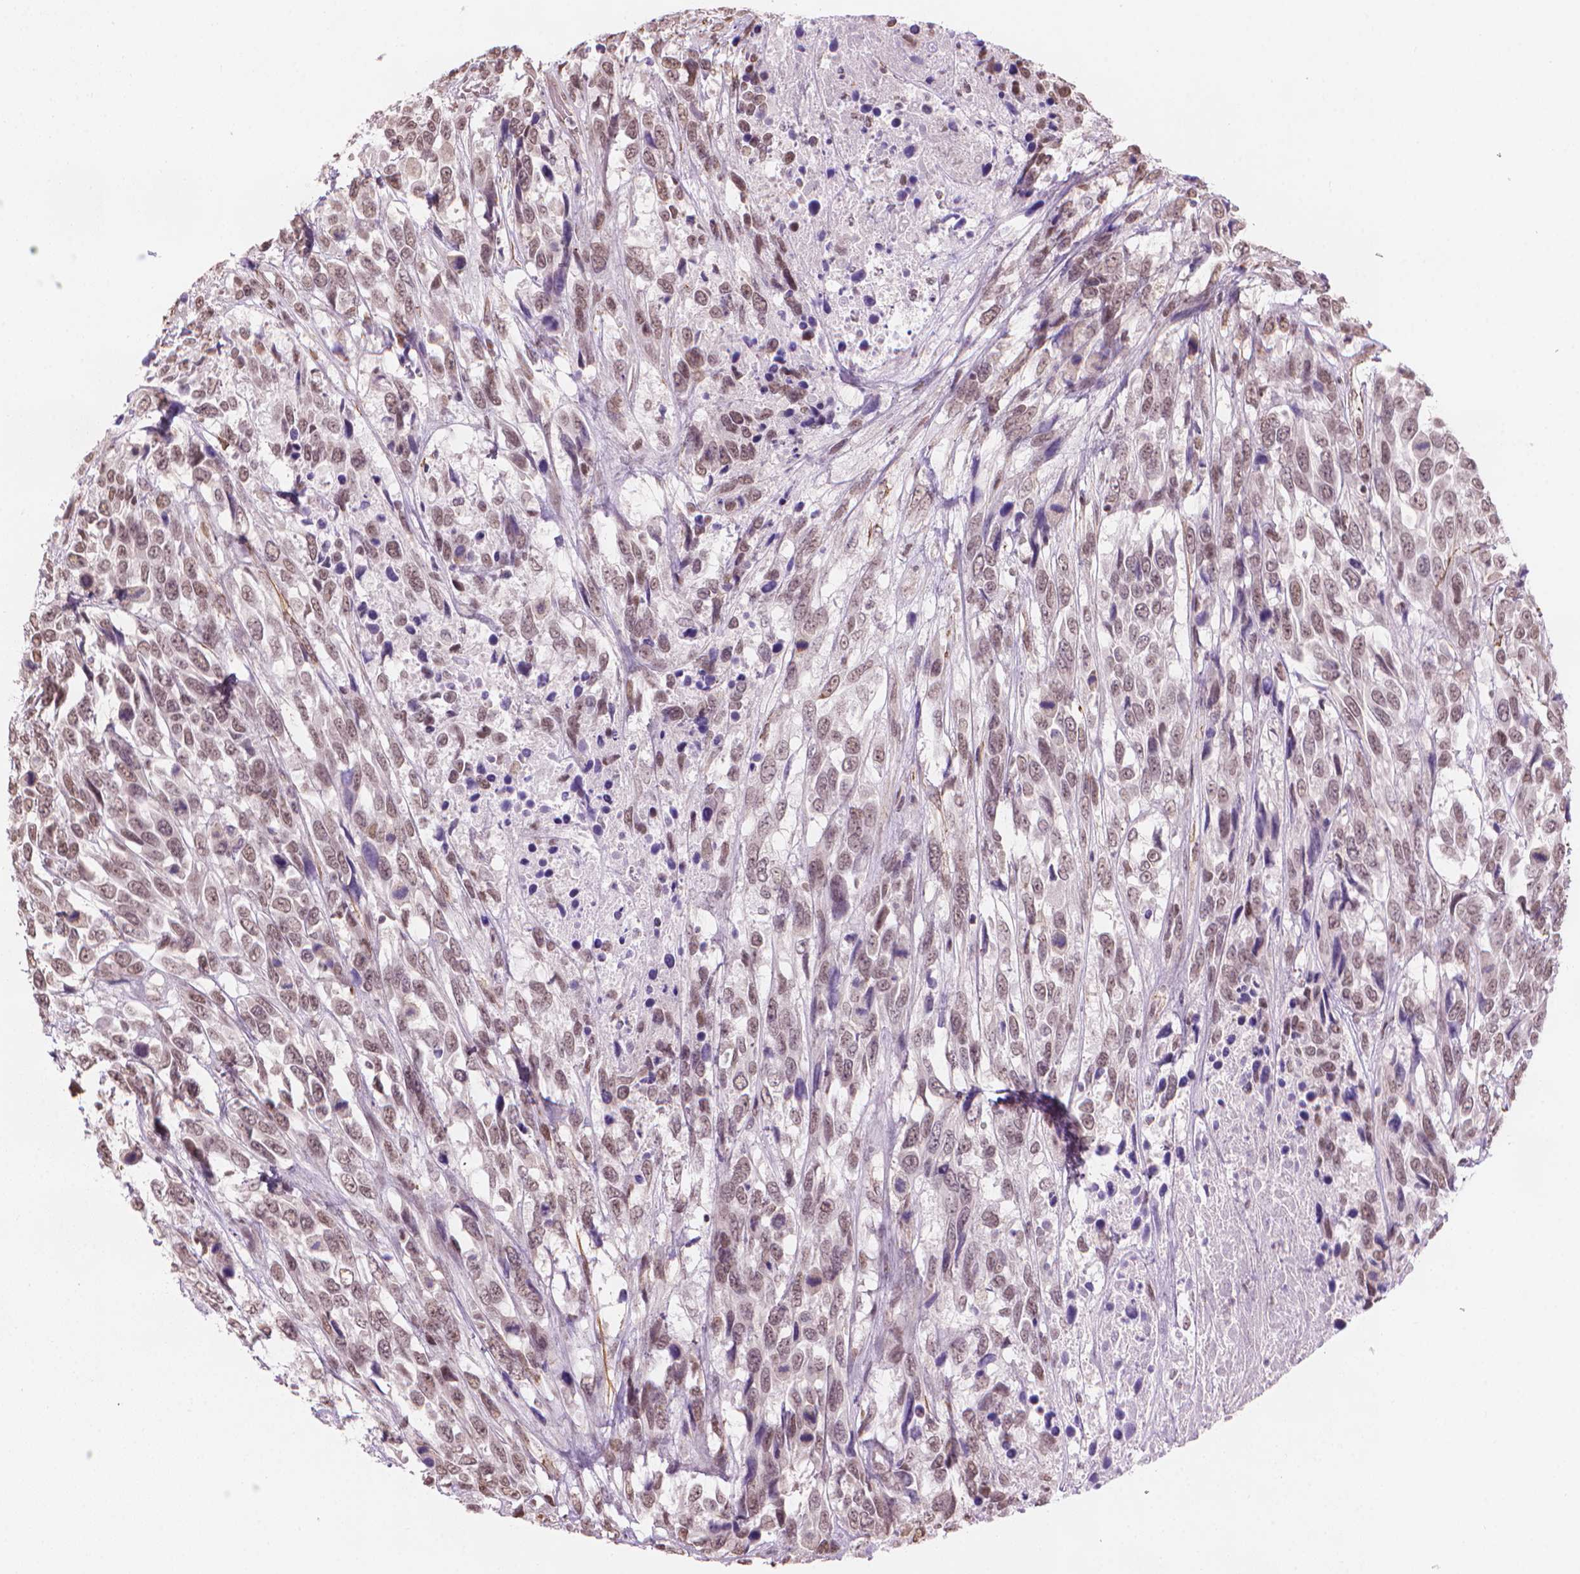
{"staining": {"intensity": "weak", "quantity": ">75%", "location": "nuclear"}, "tissue": "urothelial cancer", "cell_type": "Tumor cells", "image_type": "cancer", "snomed": [{"axis": "morphology", "description": "Urothelial carcinoma, High grade"}, {"axis": "topography", "description": "Urinary bladder"}], "caption": "Immunohistochemistry (IHC) (DAB) staining of human urothelial cancer demonstrates weak nuclear protein expression in approximately >75% of tumor cells.", "gene": "HOXD4", "patient": {"sex": "female", "age": 70}}